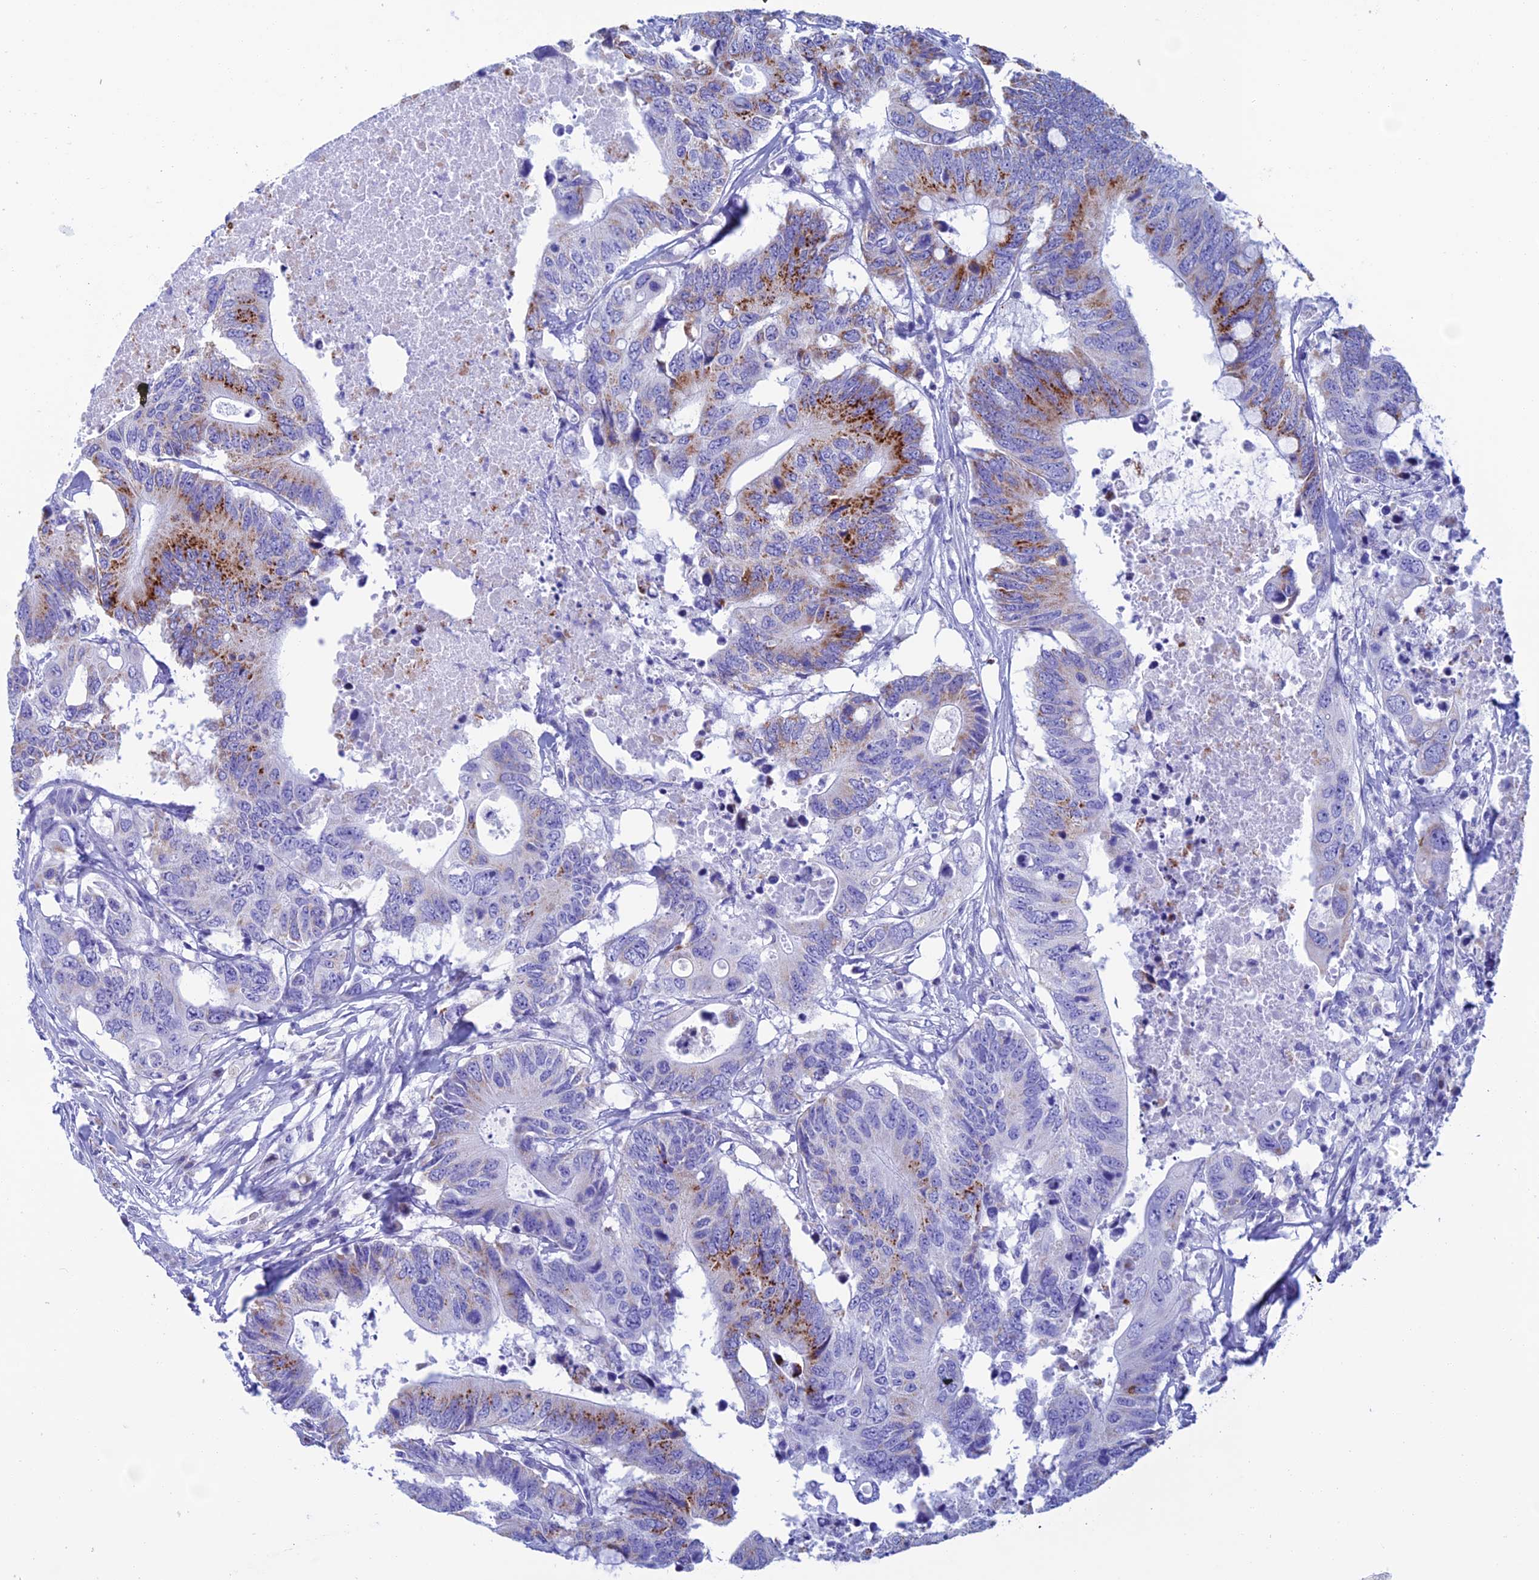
{"staining": {"intensity": "strong", "quantity": "<25%", "location": "cytoplasmic/membranous"}, "tissue": "colorectal cancer", "cell_type": "Tumor cells", "image_type": "cancer", "snomed": [{"axis": "morphology", "description": "Adenocarcinoma, NOS"}, {"axis": "topography", "description": "Colon"}], "caption": "A high-resolution micrograph shows immunohistochemistry staining of colorectal adenocarcinoma, which demonstrates strong cytoplasmic/membranous expression in approximately <25% of tumor cells.", "gene": "NXPE4", "patient": {"sex": "male", "age": 71}}